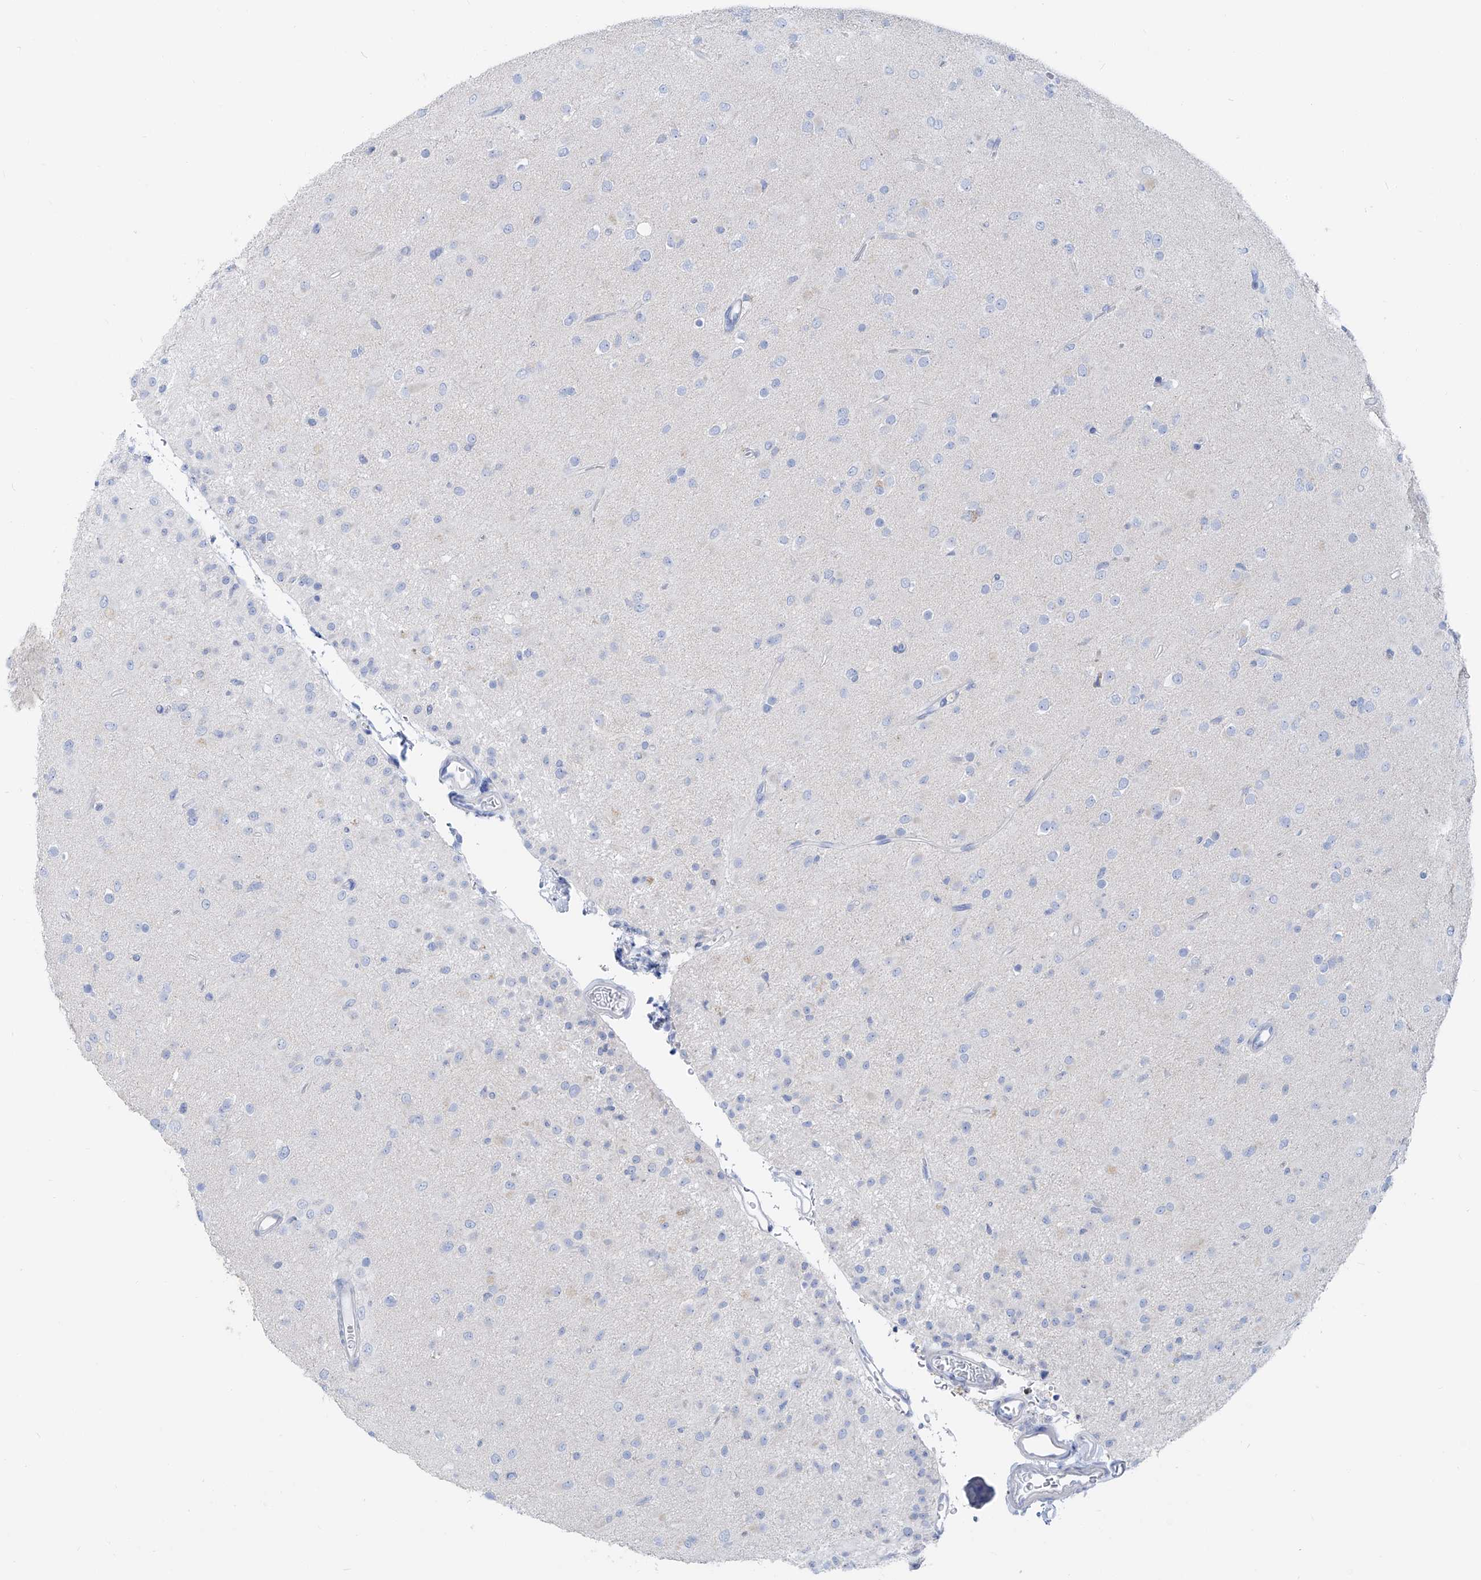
{"staining": {"intensity": "negative", "quantity": "none", "location": "none"}, "tissue": "glioma", "cell_type": "Tumor cells", "image_type": "cancer", "snomed": [{"axis": "morphology", "description": "Glioma, malignant, Low grade"}, {"axis": "topography", "description": "Brain"}], "caption": "Glioma stained for a protein using IHC exhibits no expression tumor cells.", "gene": "FRS3", "patient": {"sex": "male", "age": 65}}